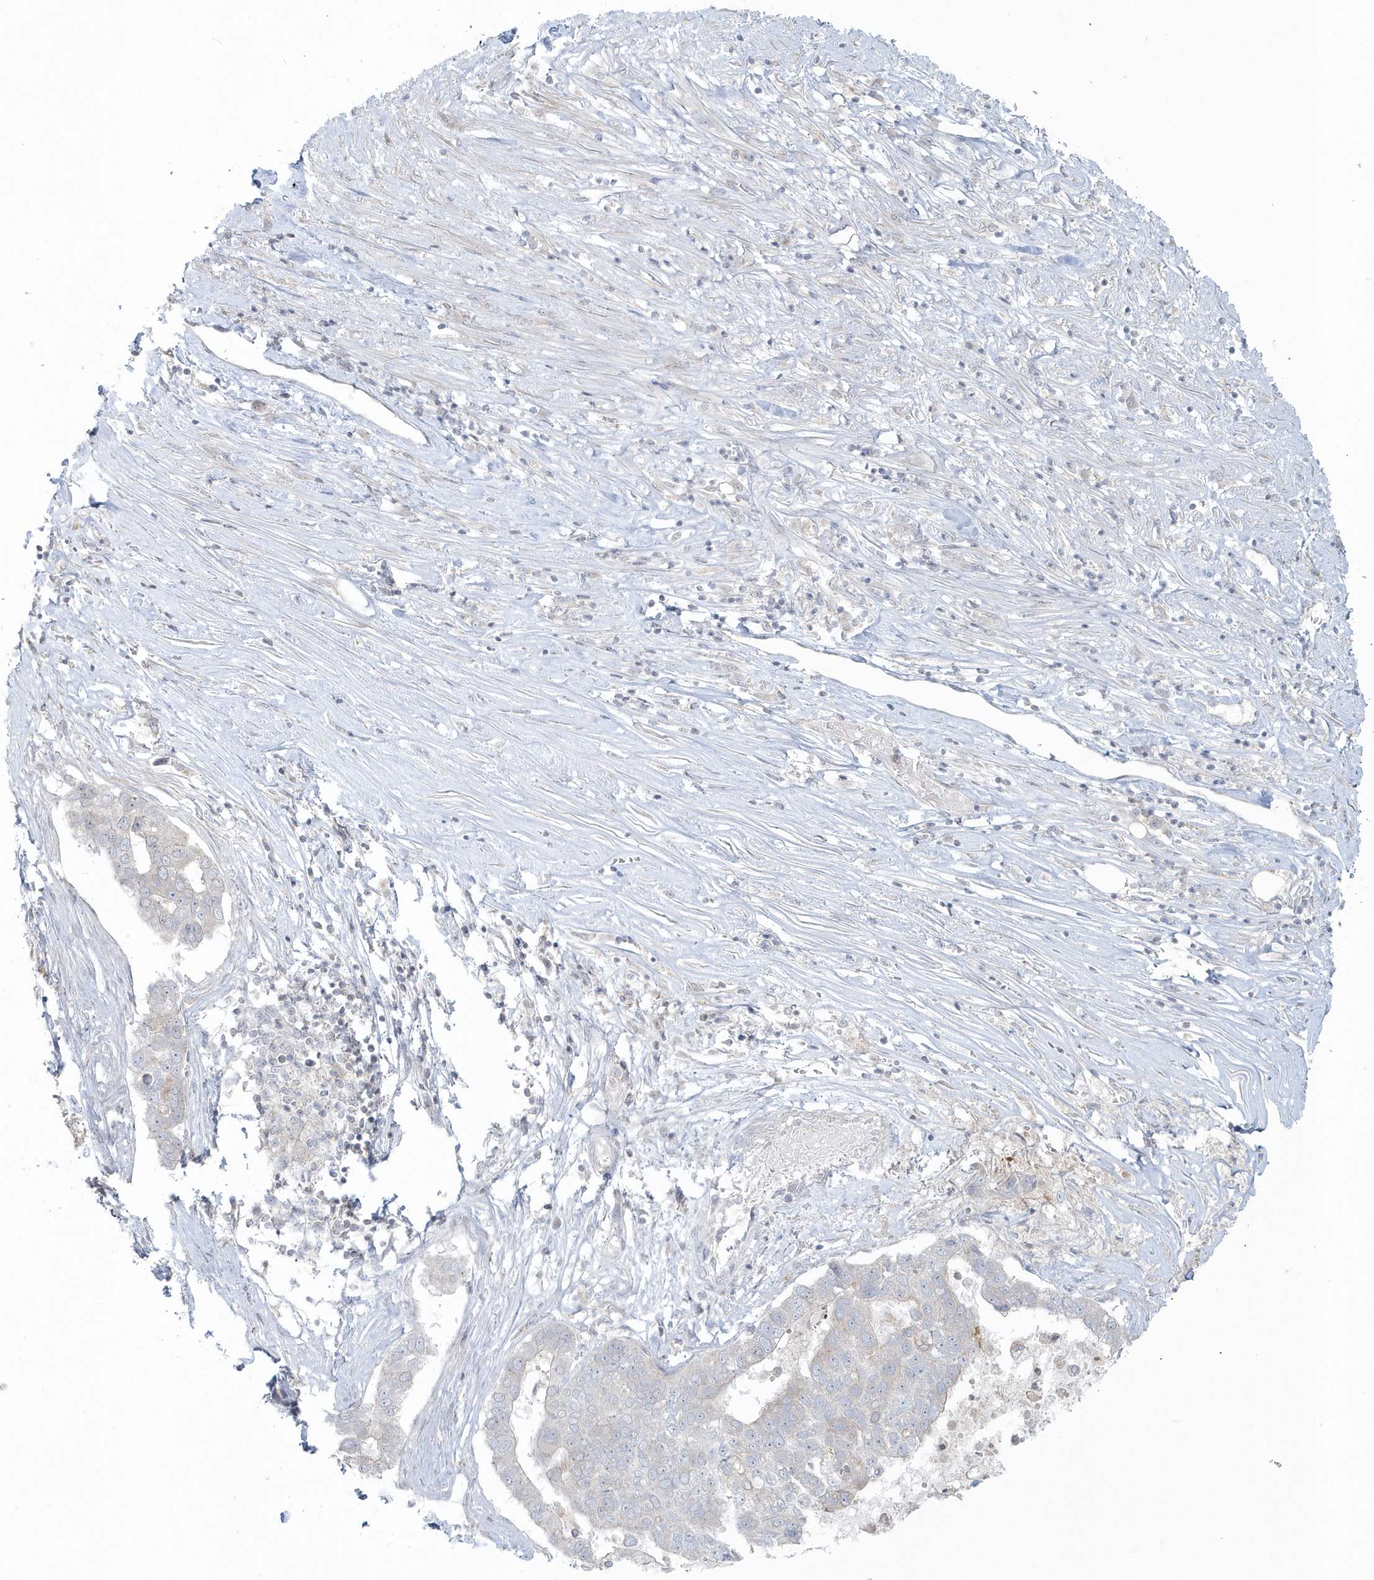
{"staining": {"intensity": "negative", "quantity": "none", "location": "none"}, "tissue": "pancreatic cancer", "cell_type": "Tumor cells", "image_type": "cancer", "snomed": [{"axis": "morphology", "description": "Adenocarcinoma, NOS"}, {"axis": "topography", "description": "Pancreas"}], "caption": "There is no significant staining in tumor cells of pancreatic adenocarcinoma.", "gene": "BLTP3A", "patient": {"sex": "female", "age": 61}}